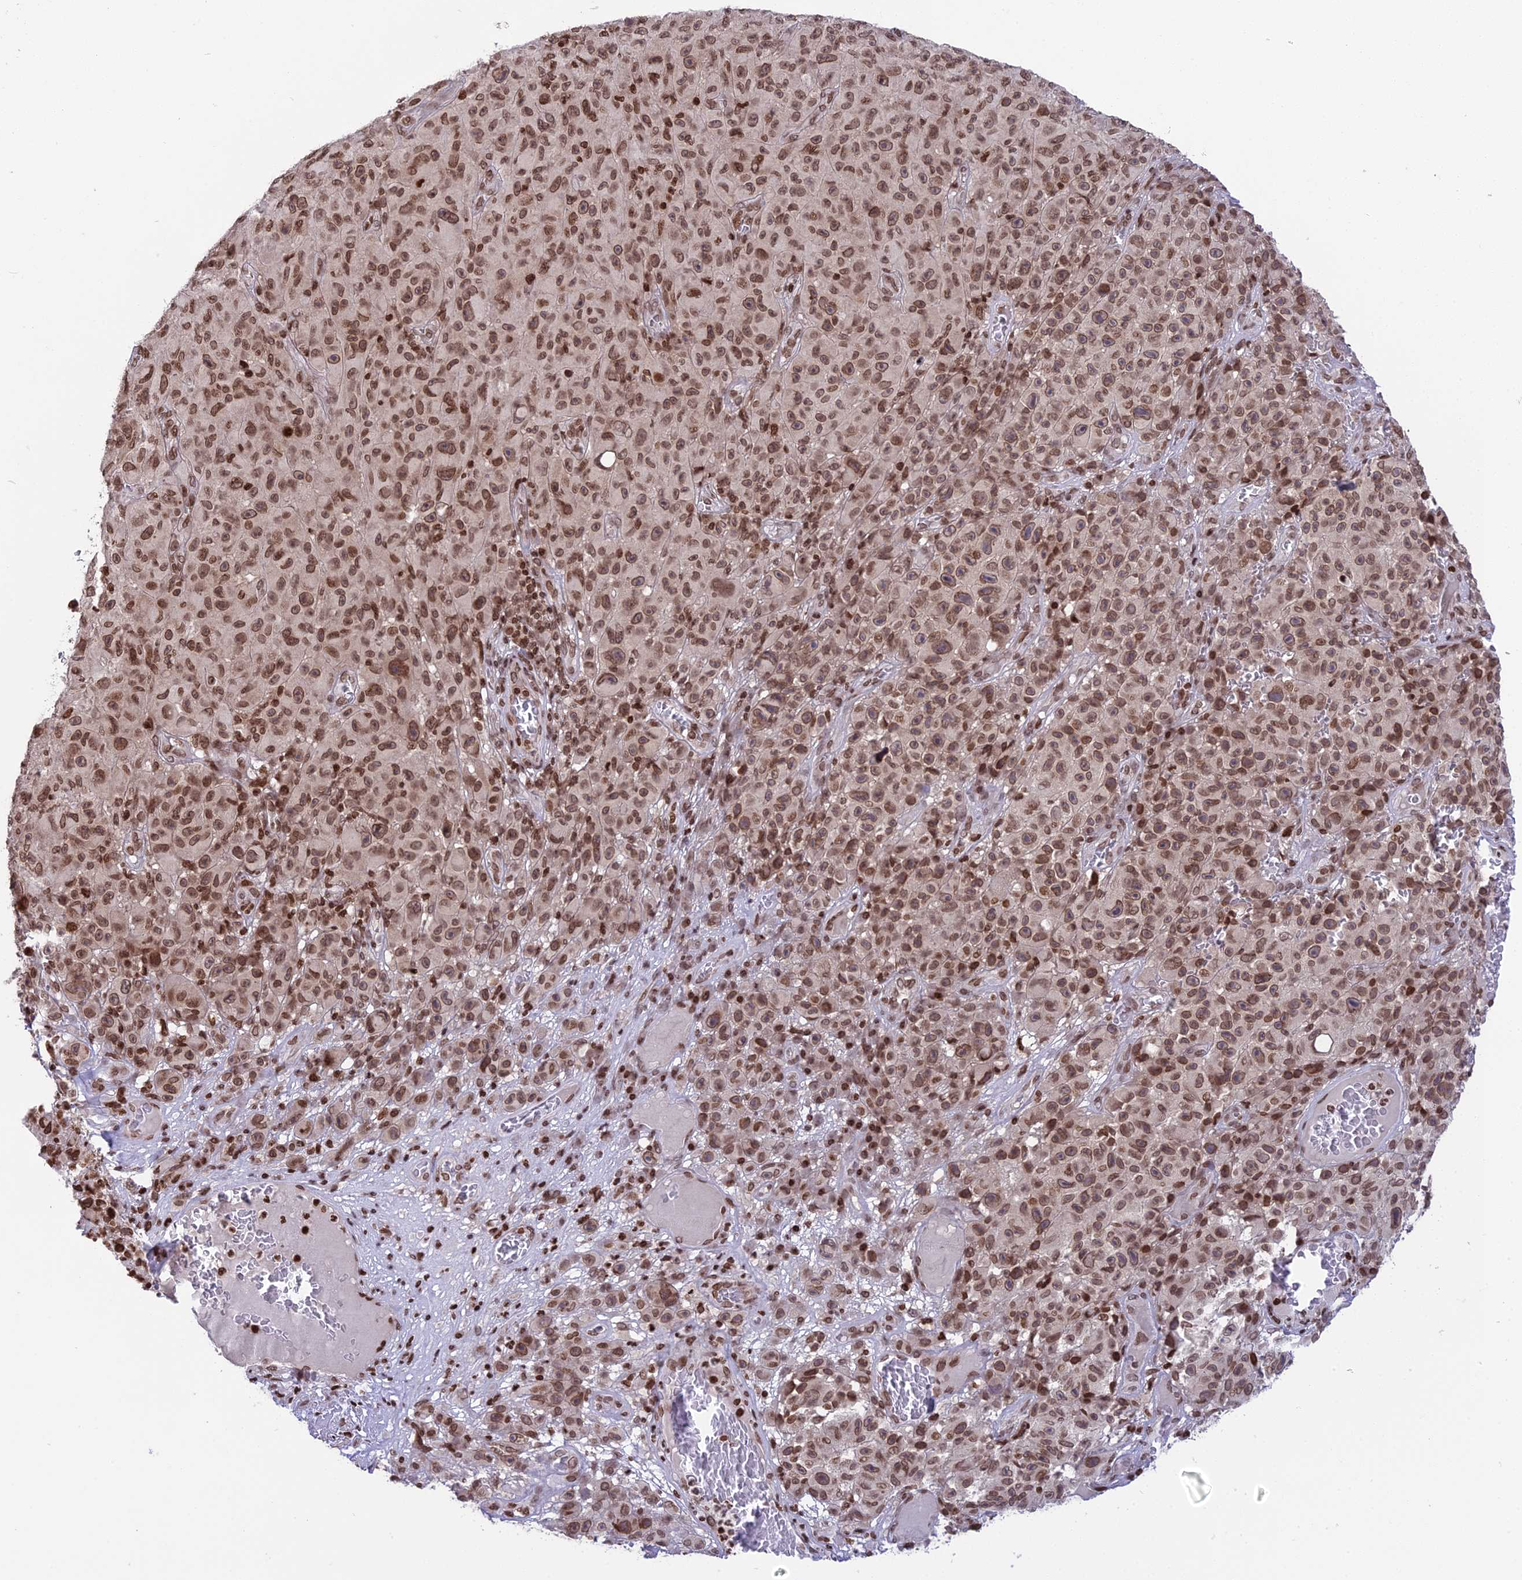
{"staining": {"intensity": "moderate", "quantity": ">75%", "location": "nuclear"}, "tissue": "melanoma", "cell_type": "Tumor cells", "image_type": "cancer", "snomed": [{"axis": "morphology", "description": "Malignant melanoma, NOS"}, {"axis": "topography", "description": "Skin"}], "caption": "Immunohistochemistry (IHC) photomicrograph of human malignant melanoma stained for a protein (brown), which exhibits medium levels of moderate nuclear staining in approximately >75% of tumor cells.", "gene": "TET2", "patient": {"sex": "female", "age": 82}}